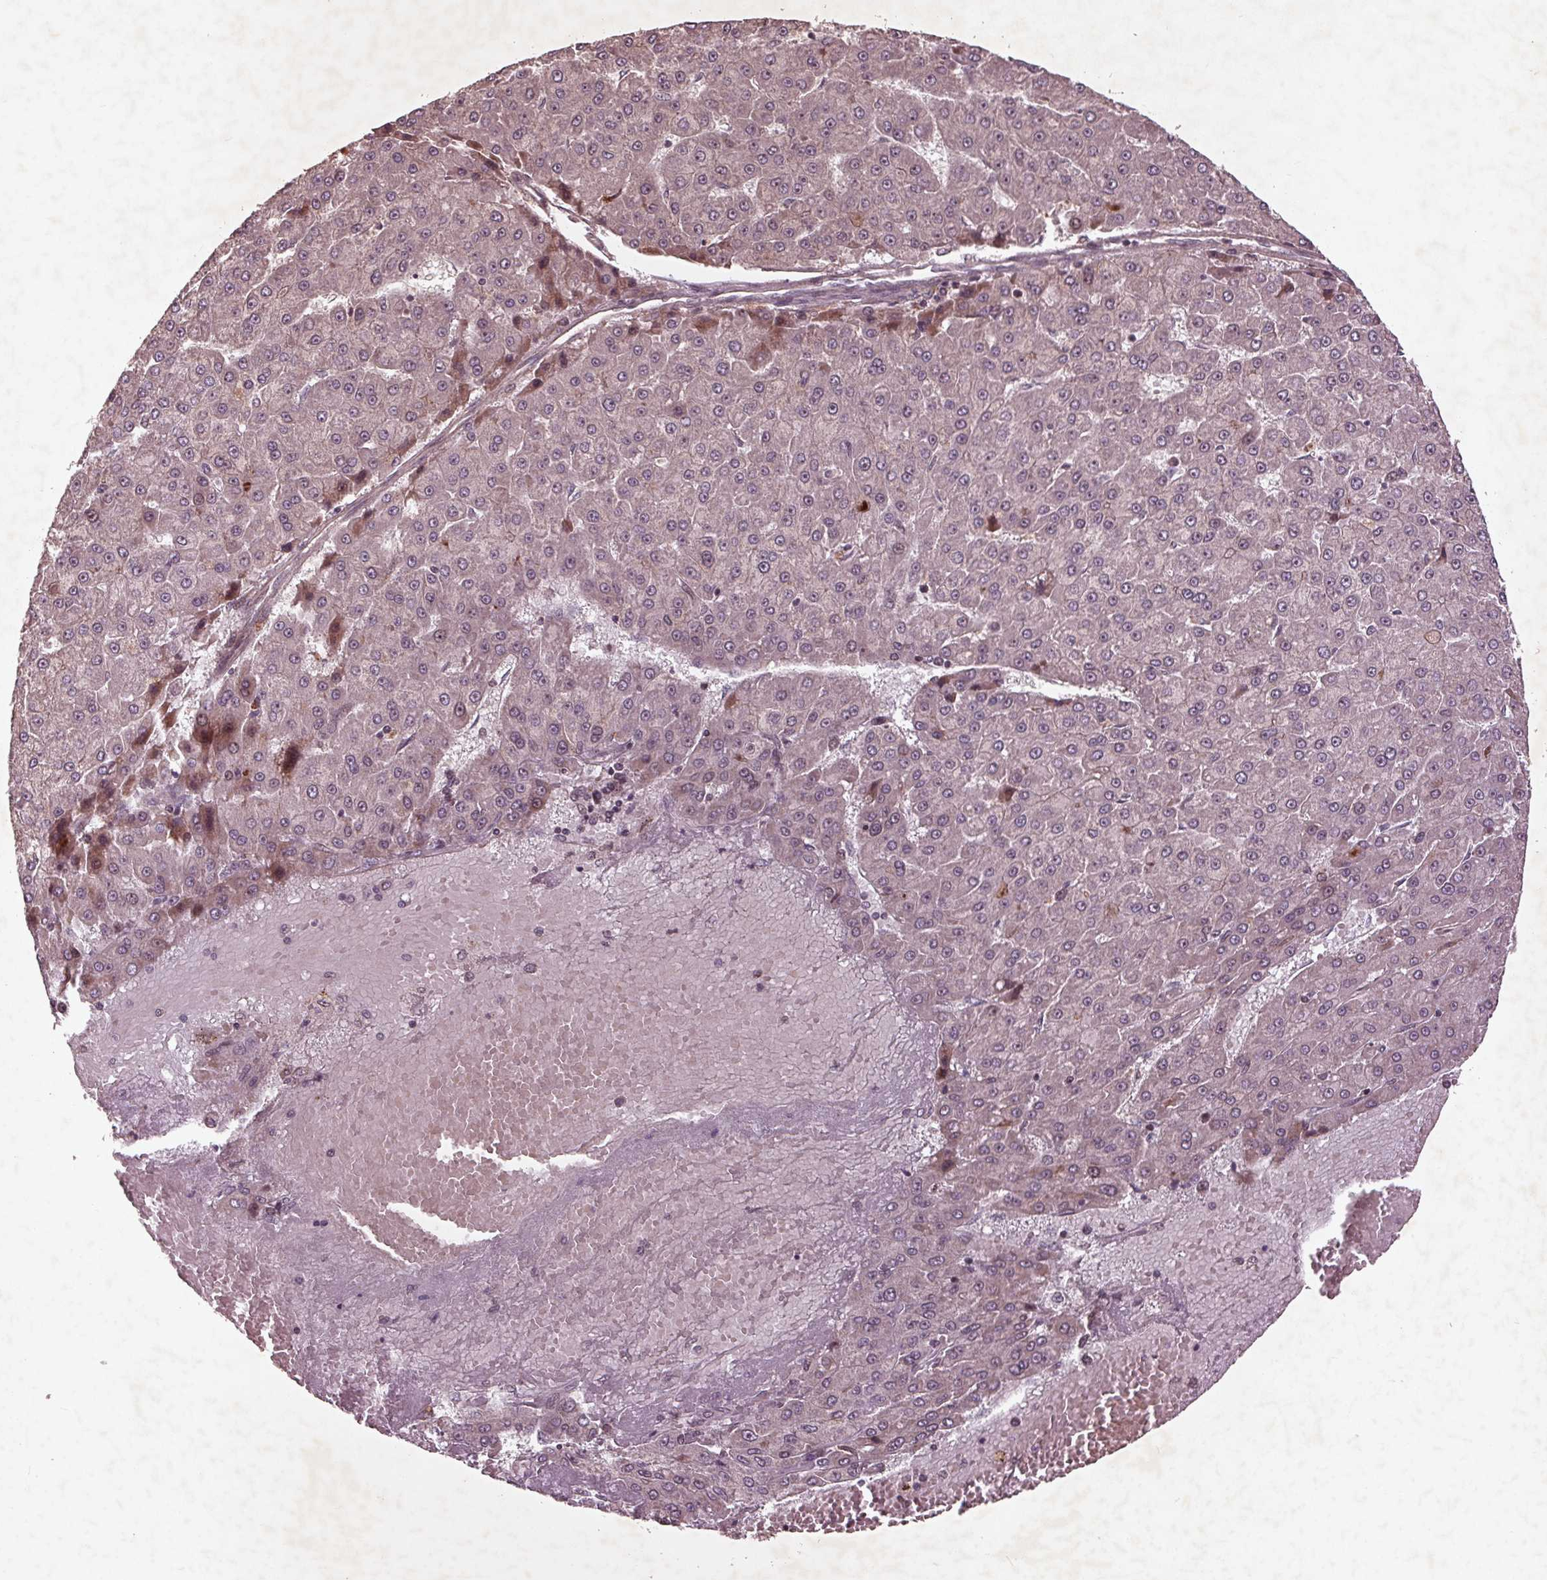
{"staining": {"intensity": "negative", "quantity": "none", "location": "none"}, "tissue": "liver cancer", "cell_type": "Tumor cells", "image_type": "cancer", "snomed": [{"axis": "morphology", "description": "Carcinoma, Hepatocellular, NOS"}, {"axis": "topography", "description": "Liver"}], "caption": "This photomicrograph is of liver cancer (hepatocellular carcinoma) stained with immunohistochemistry (IHC) to label a protein in brown with the nuclei are counter-stained blue. There is no staining in tumor cells. The staining was performed using DAB to visualize the protein expression in brown, while the nuclei were stained in blue with hematoxylin (Magnification: 20x).", "gene": "CDKL4", "patient": {"sex": "male", "age": 78}}